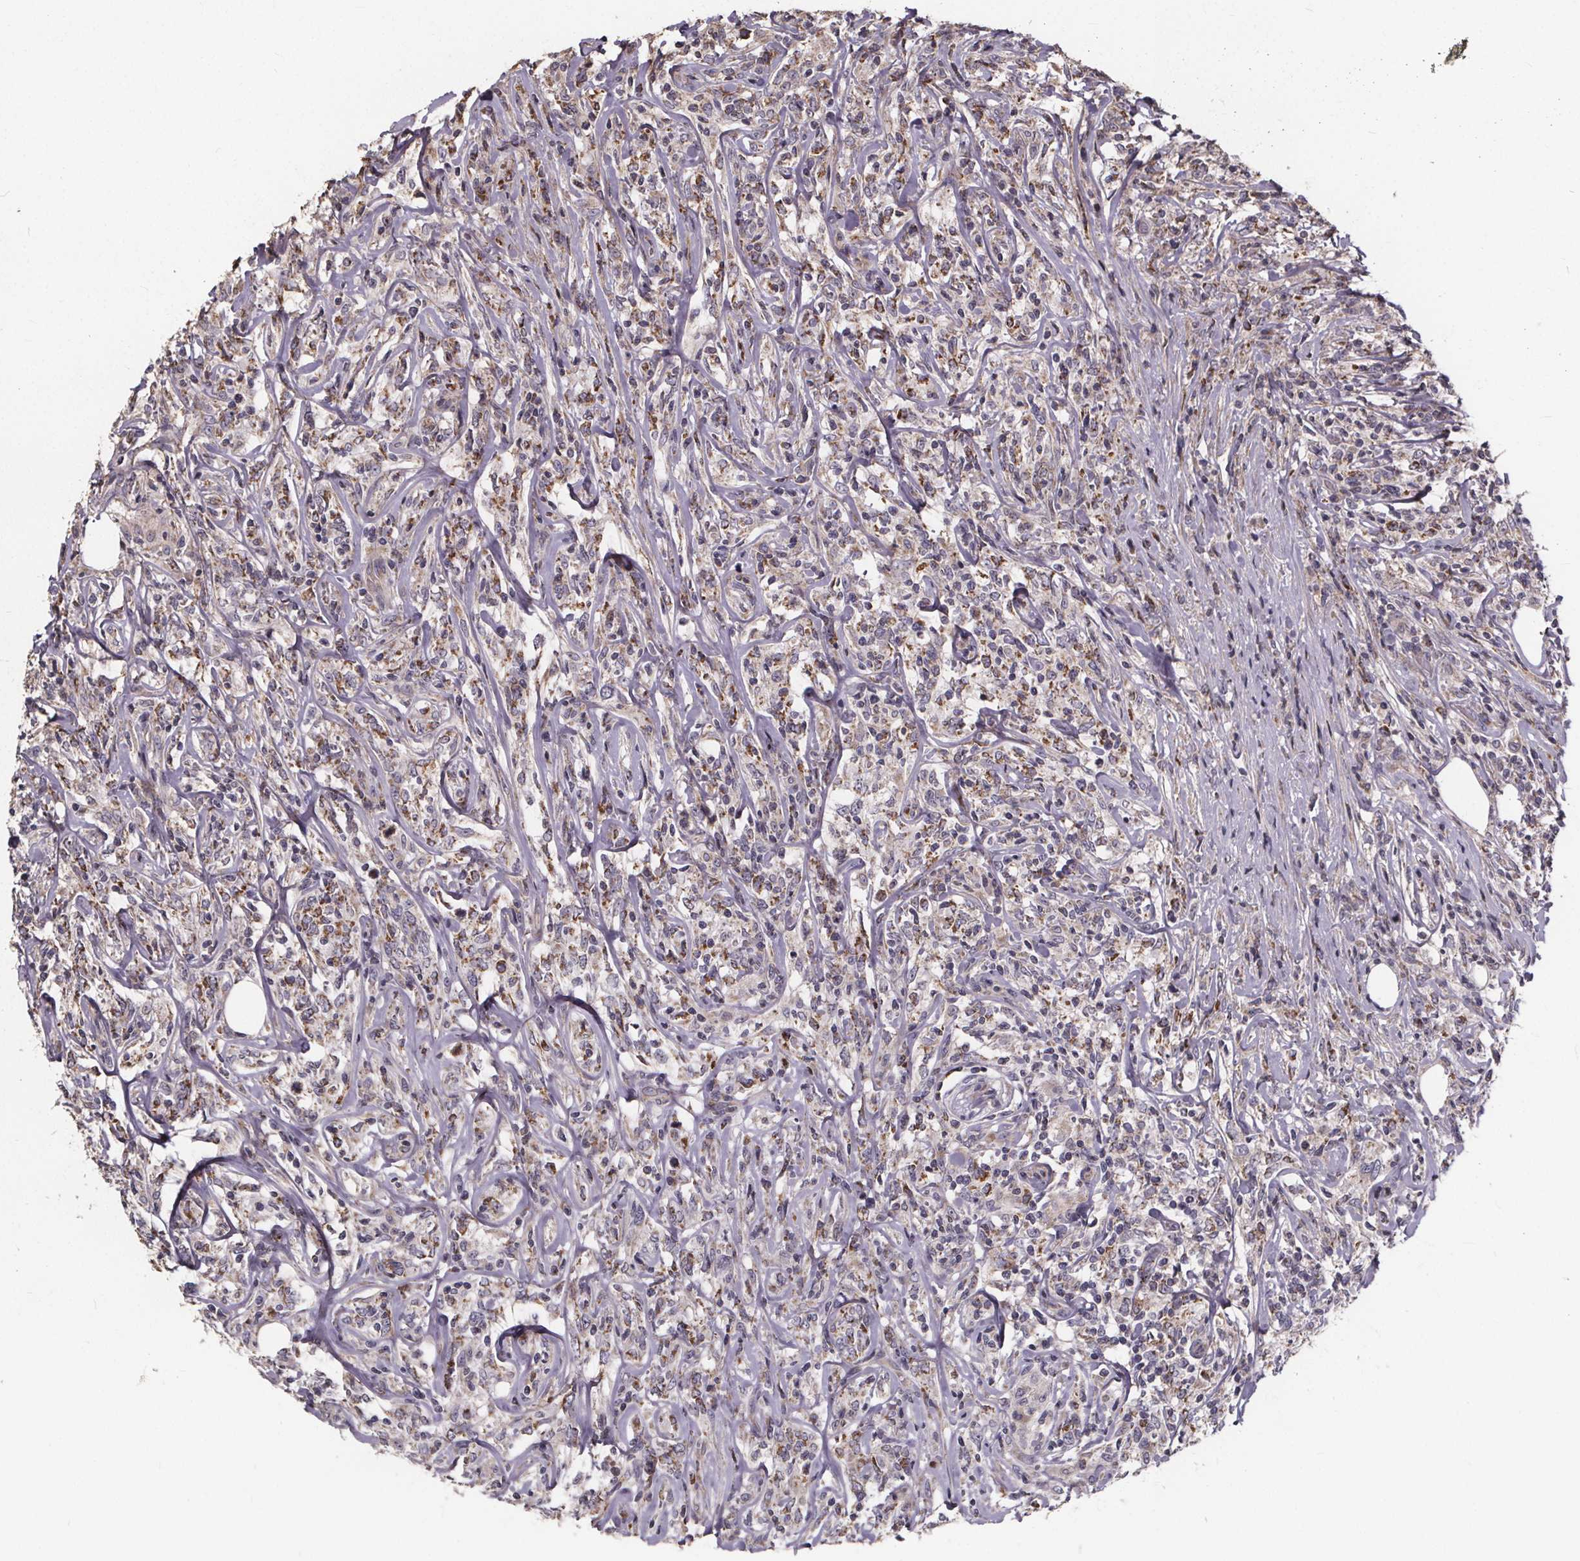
{"staining": {"intensity": "negative", "quantity": "none", "location": "none"}, "tissue": "lymphoma", "cell_type": "Tumor cells", "image_type": "cancer", "snomed": [{"axis": "morphology", "description": "Malignant lymphoma, non-Hodgkin's type, High grade"}, {"axis": "topography", "description": "Lymph node"}], "caption": "IHC image of neoplastic tissue: human lymphoma stained with DAB (3,3'-diaminobenzidine) exhibits no significant protein staining in tumor cells.", "gene": "YME1L1", "patient": {"sex": "female", "age": 84}}